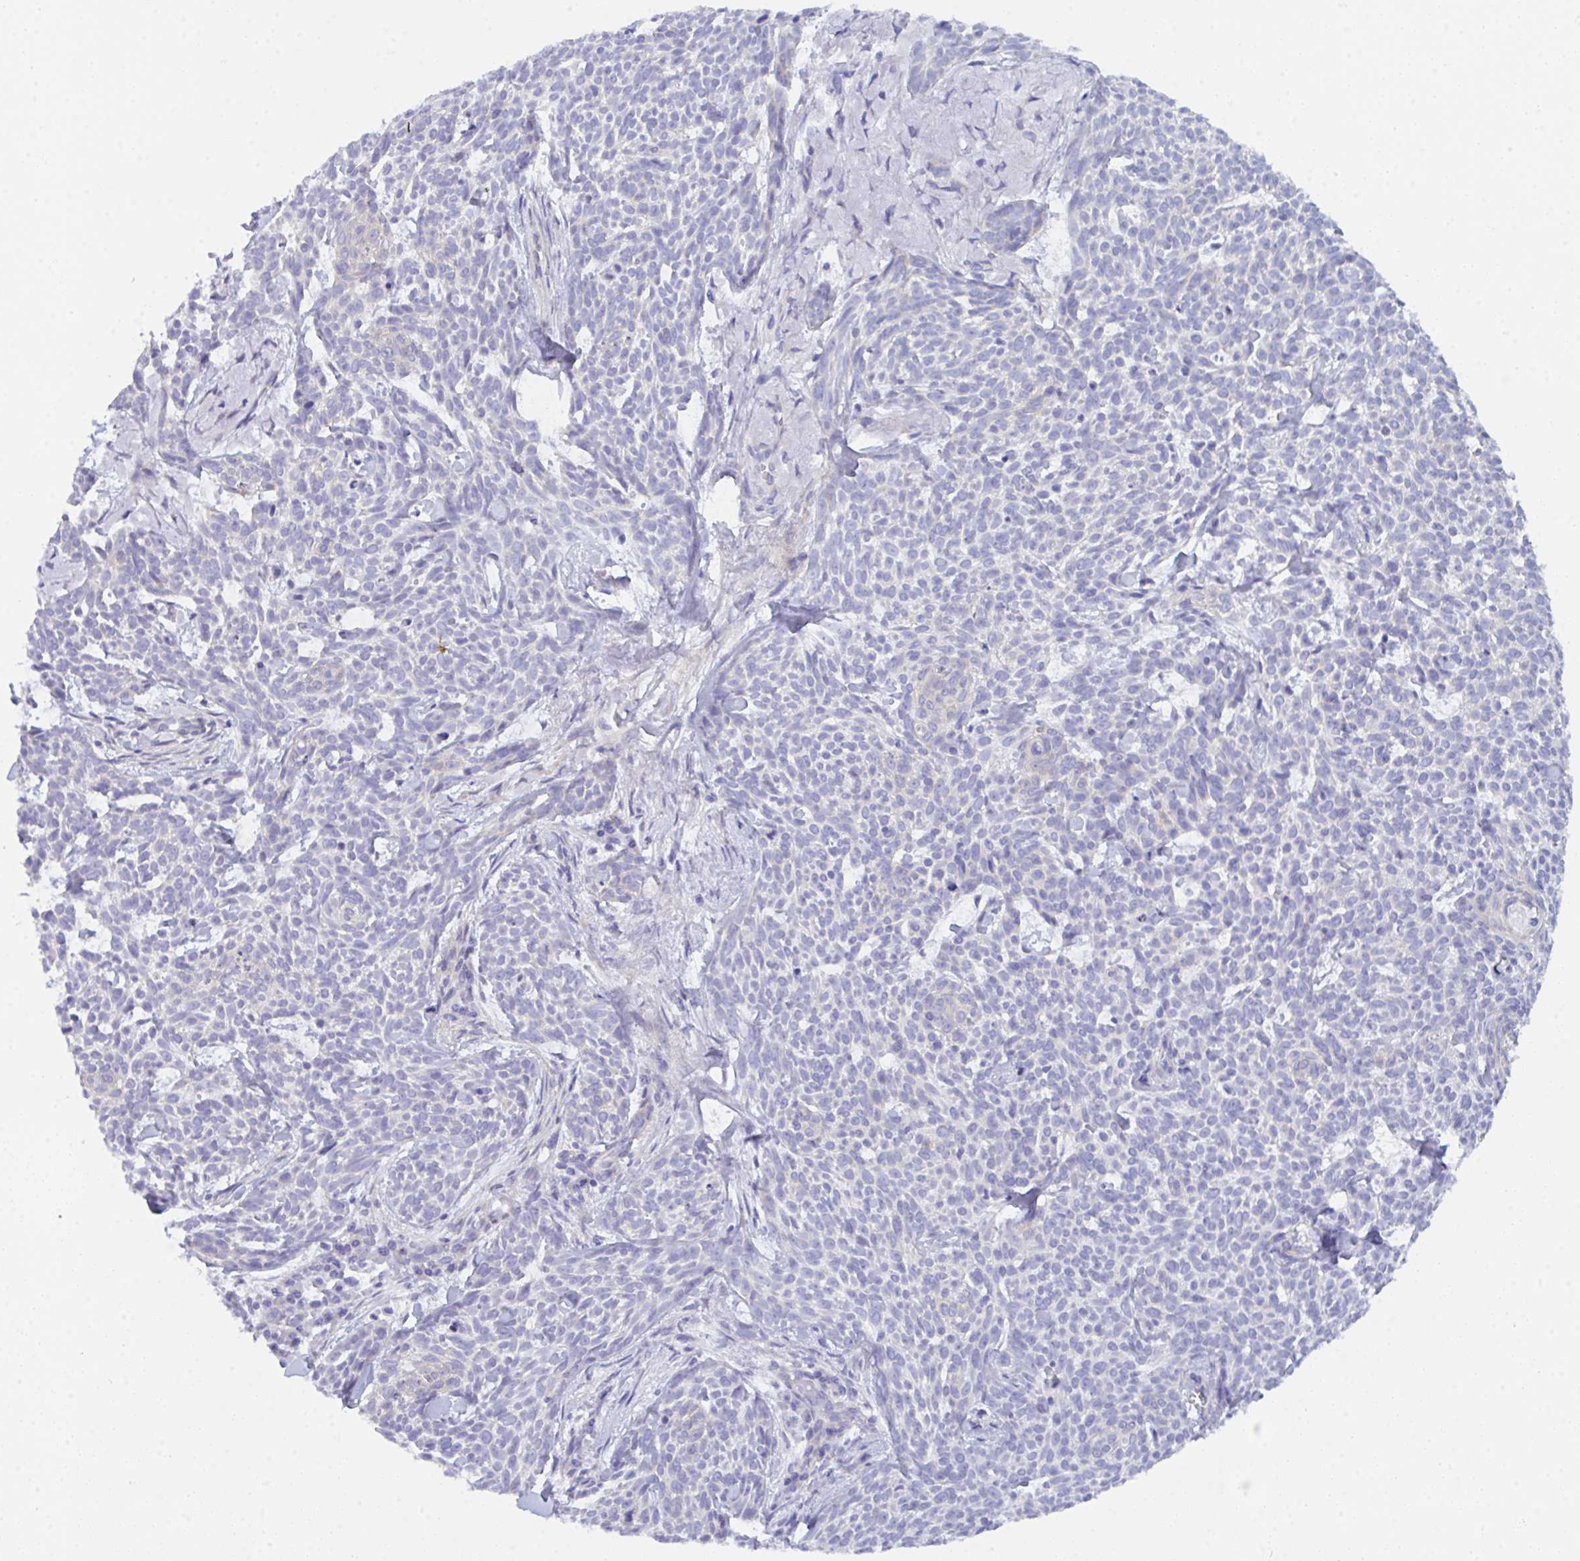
{"staining": {"intensity": "negative", "quantity": "none", "location": "none"}, "tissue": "skin cancer", "cell_type": "Tumor cells", "image_type": "cancer", "snomed": [{"axis": "morphology", "description": "Basal cell carcinoma"}, {"axis": "topography", "description": "Skin"}], "caption": "Immunohistochemistry (IHC) of skin basal cell carcinoma shows no expression in tumor cells.", "gene": "CEP170B", "patient": {"sex": "female", "age": 93}}